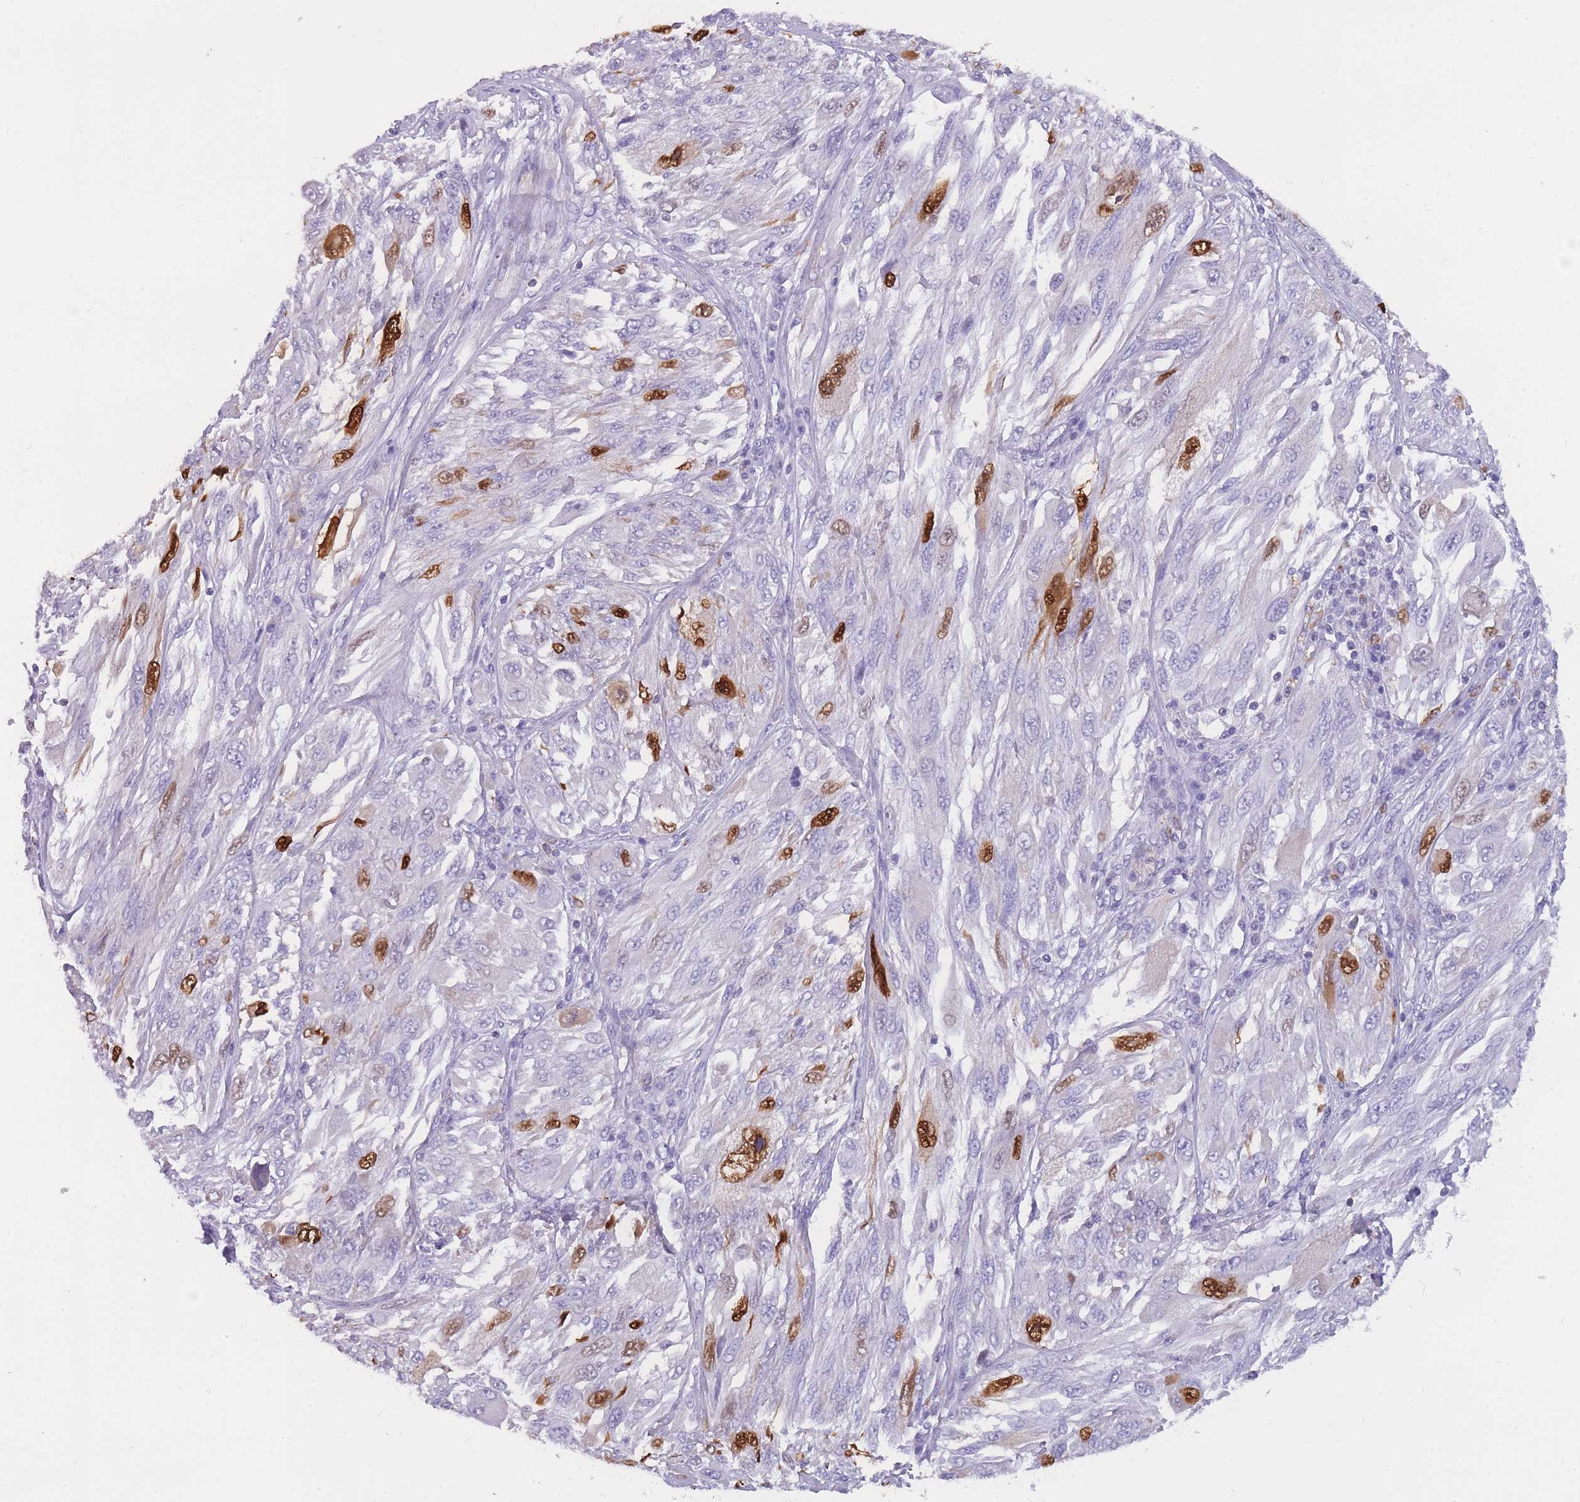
{"staining": {"intensity": "strong", "quantity": "<25%", "location": "cytoplasmic/membranous,nuclear"}, "tissue": "melanoma", "cell_type": "Tumor cells", "image_type": "cancer", "snomed": [{"axis": "morphology", "description": "Malignant melanoma, NOS"}, {"axis": "topography", "description": "Skin"}], "caption": "A high-resolution micrograph shows immunohistochemistry (IHC) staining of malignant melanoma, which exhibits strong cytoplasmic/membranous and nuclear staining in approximately <25% of tumor cells. The staining is performed using DAB brown chromogen to label protein expression. The nuclei are counter-stained blue using hematoxylin.", "gene": "ZNF662", "patient": {"sex": "female", "age": 91}}